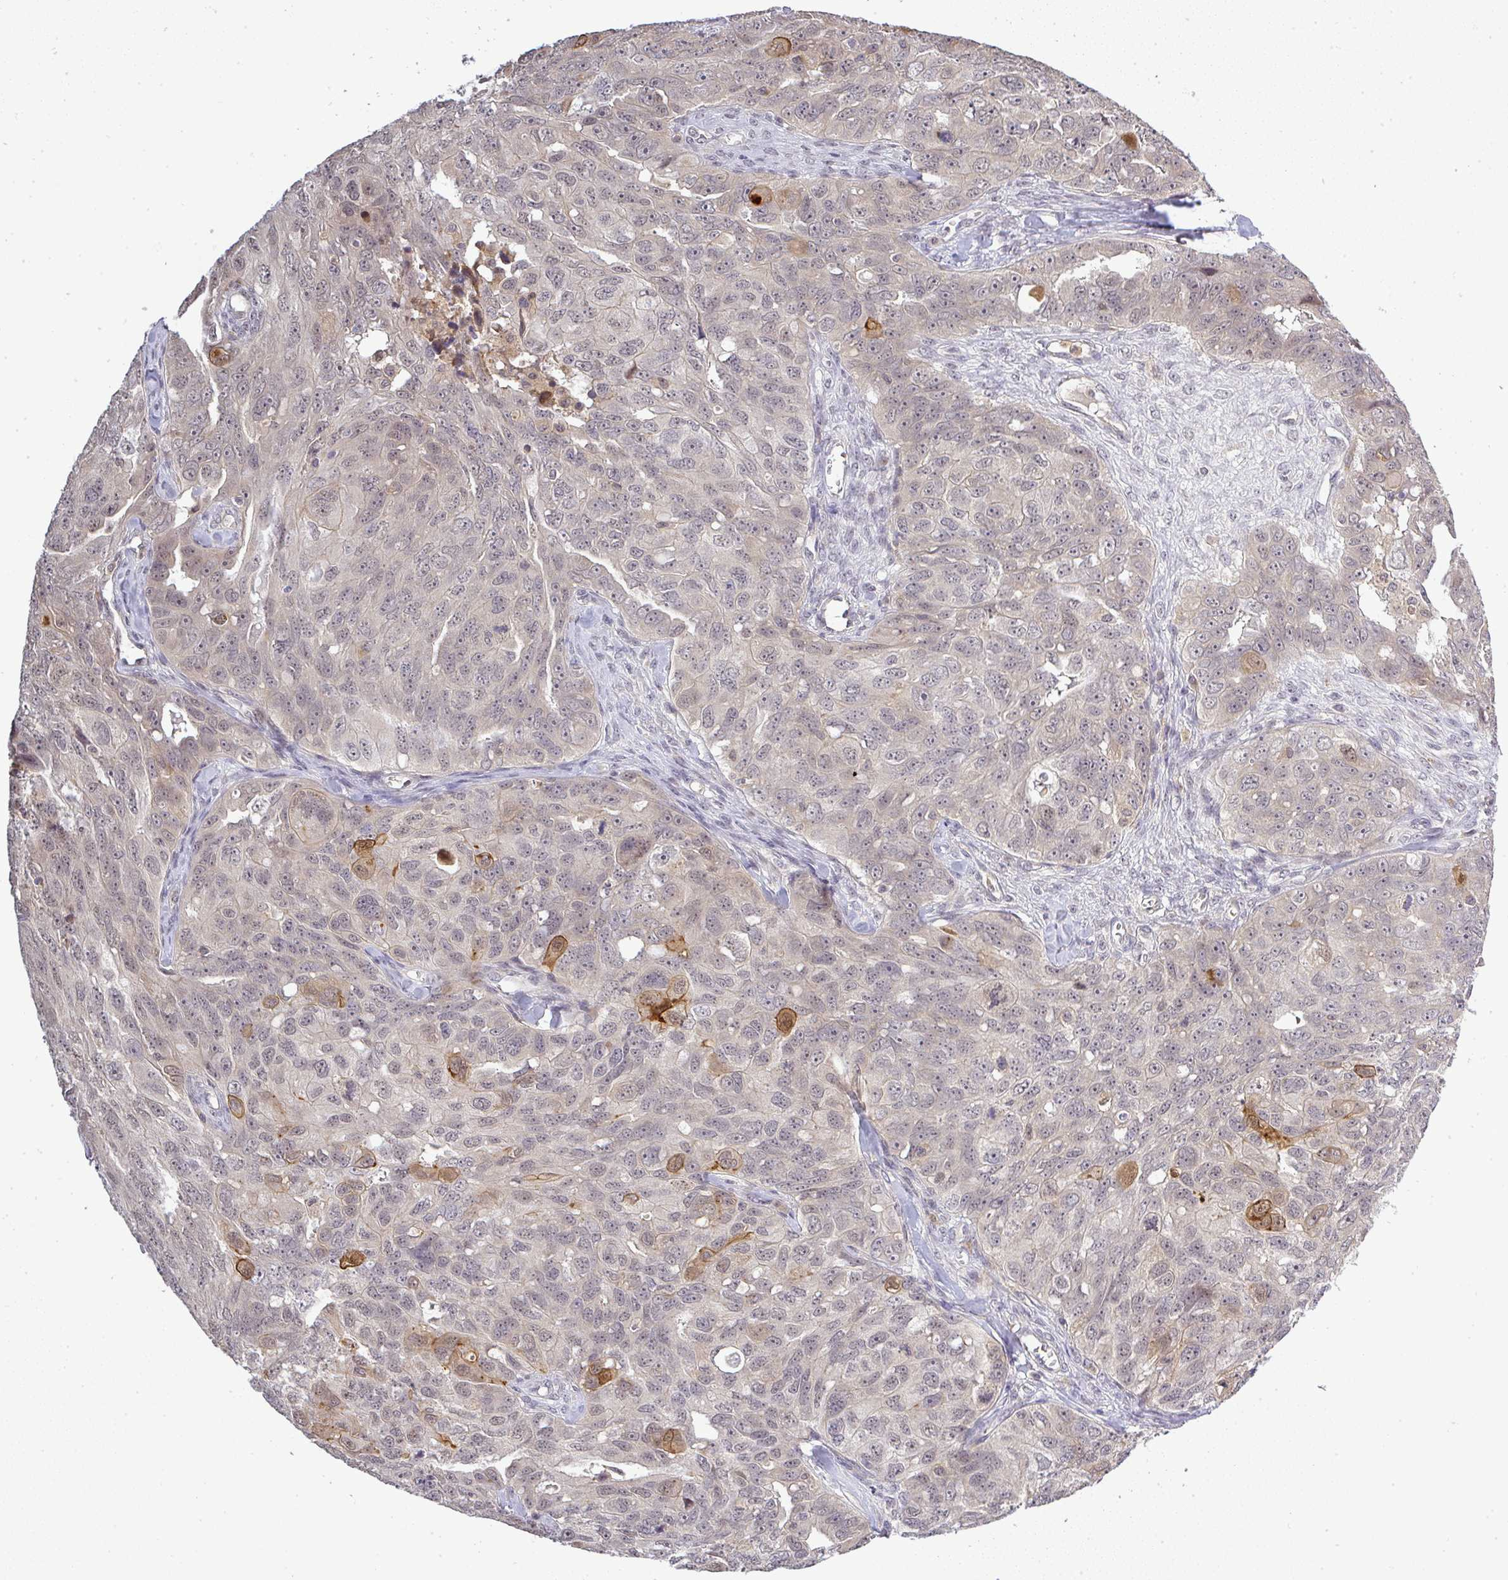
{"staining": {"intensity": "moderate", "quantity": "<25%", "location": "cytoplasmic/membranous"}, "tissue": "ovarian cancer", "cell_type": "Tumor cells", "image_type": "cancer", "snomed": [{"axis": "morphology", "description": "Carcinoma, endometroid"}, {"axis": "topography", "description": "Ovary"}], "caption": "Ovarian endometroid carcinoma stained with a brown dye exhibits moderate cytoplasmic/membranous positive positivity in about <25% of tumor cells.", "gene": "FAM153A", "patient": {"sex": "female", "age": 70}}